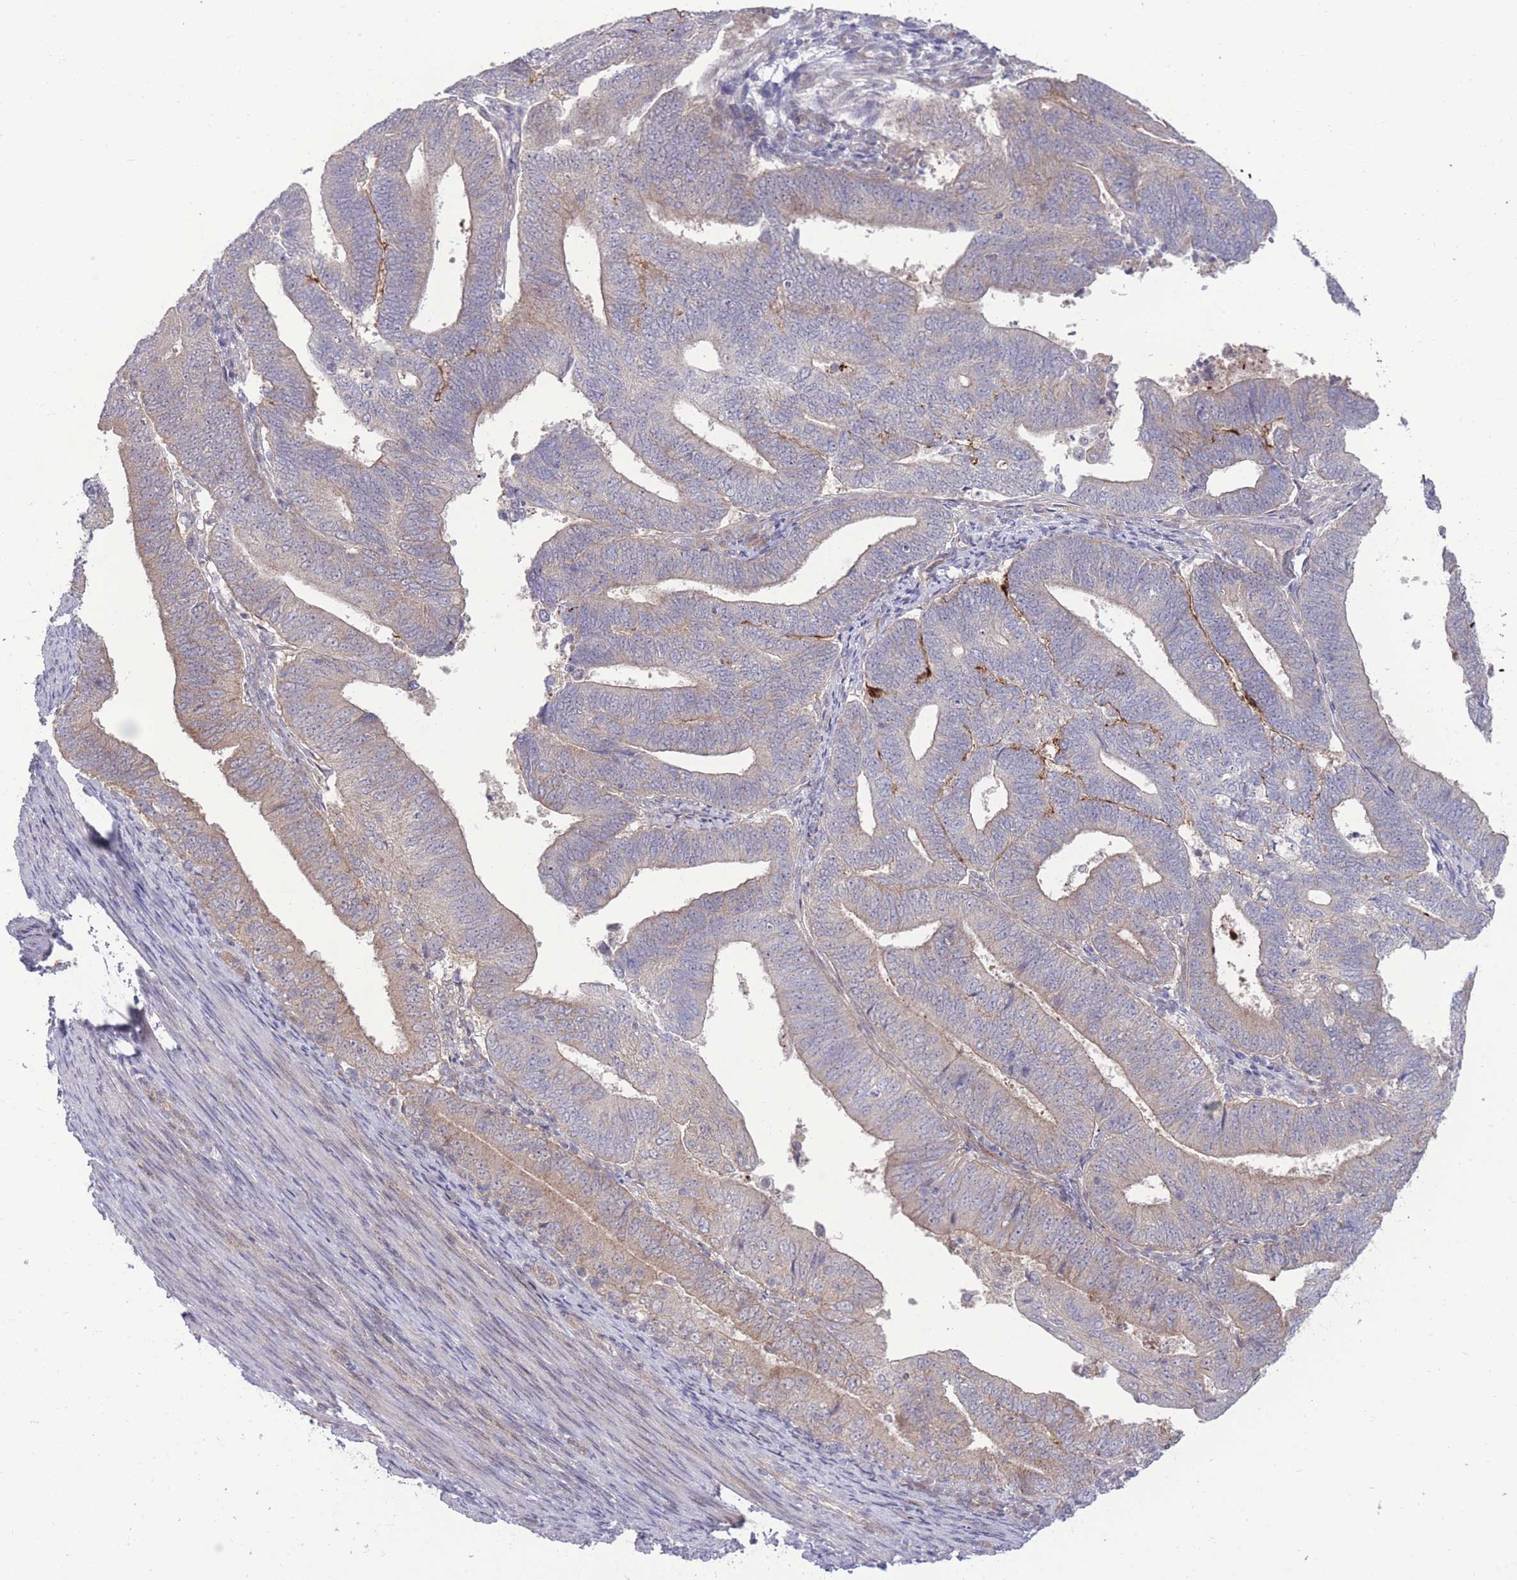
{"staining": {"intensity": "weak", "quantity": "25%-75%", "location": "cytoplasmic/membranous"}, "tissue": "endometrial cancer", "cell_type": "Tumor cells", "image_type": "cancer", "snomed": [{"axis": "morphology", "description": "Adenocarcinoma, NOS"}, {"axis": "topography", "description": "Endometrium"}], "caption": "About 25%-75% of tumor cells in human adenocarcinoma (endometrial) exhibit weak cytoplasmic/membranous protein expression as visualized by brown immunohistochemical staining.", "gene": "RIC8A", "patient": {"sex": "female", "age": 70}}